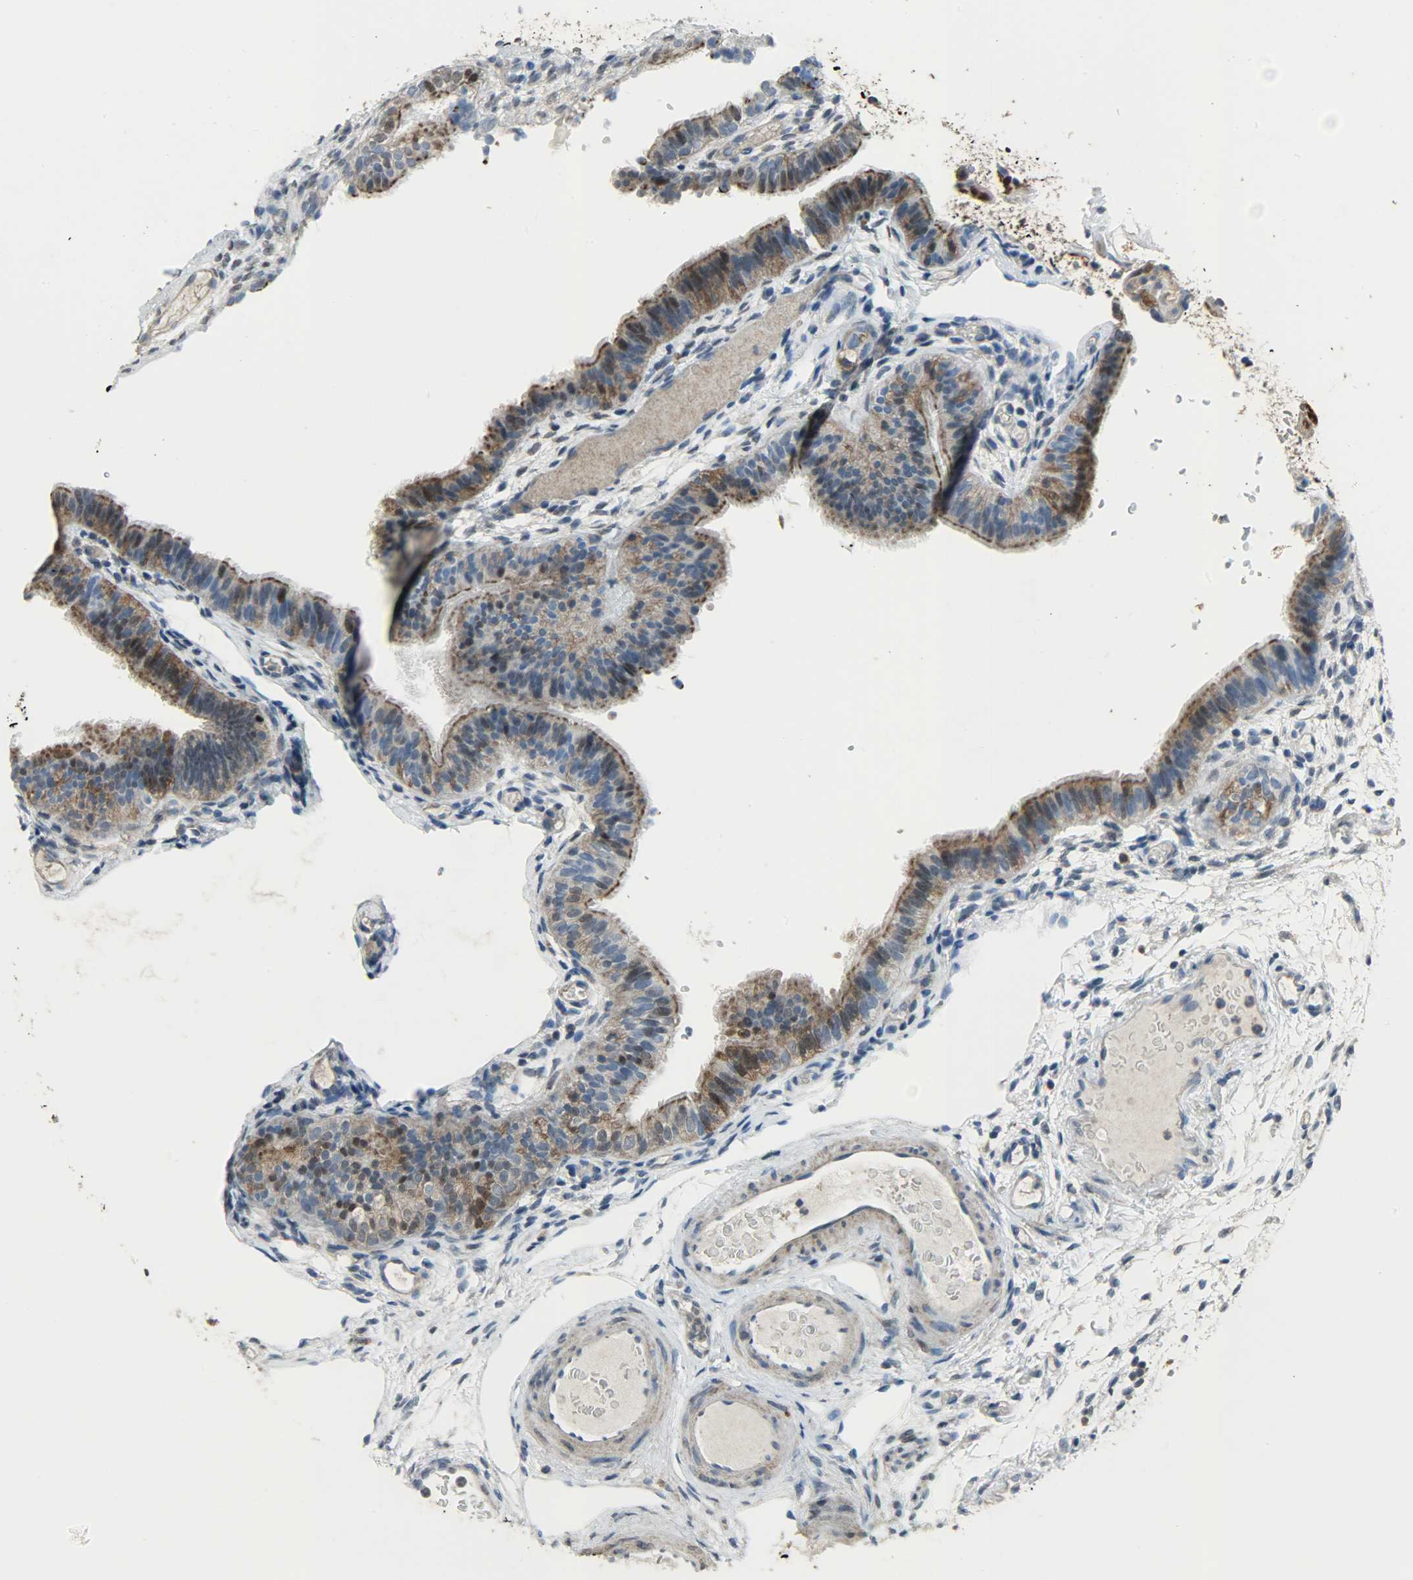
{"staining": {"intensity": "moderate", "quantity": ">75%", "location": "cytoplasmic/membranous,nuclear"}, "tissue": "fallopian tube", "cell_type": "Glandular cells", "image_type": "normal", "snomed": [{"axis": "morphology", "description": "Normal tissue, NOS"}, {"axis": "morphology", "description": "Dermoid, NOS"}, {"axis": "topography", "description": "Fallopian tube"}], "caption": "Benign fallopian tube was stained to show a protein in brown. There is medium levels of moderate cytoplasmic/membranous,nuclear expression in approximately >75% of glandular cells. The staining was performed using DAB (3,3'-diaminobenzidine) to visualize the protein expression in brown, while the nuclei were stained in blue with hematoxylin (Magnification: 20x).", "gene": "LDHB", "patient": {"sex": "female", "age": 33}}